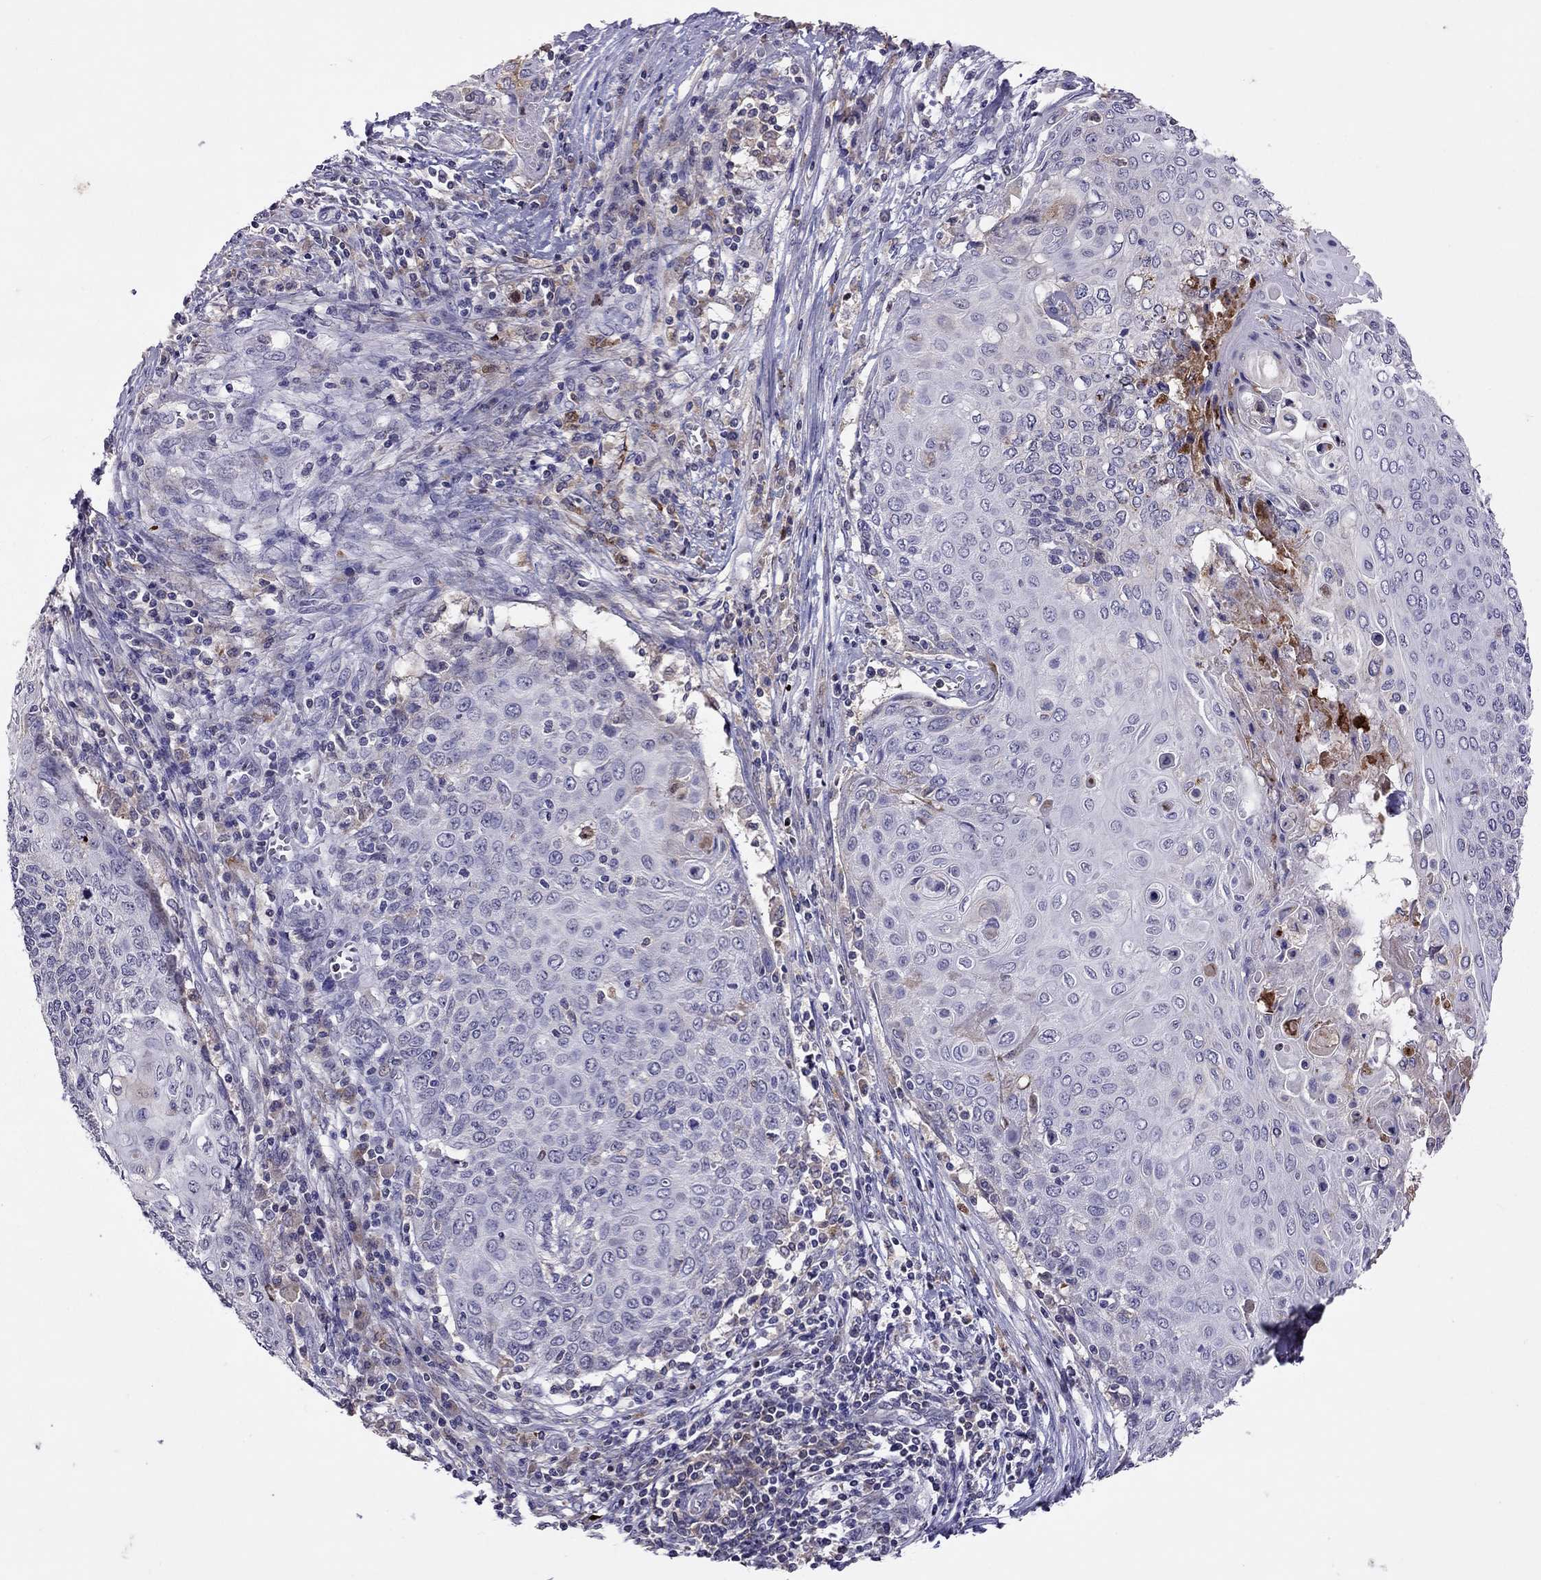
{"staining": {"intensity": "negative", "quantity": "none", "location": "none"}, "tissue": "cervical cancer", "cell_type": "Tumor cells", "image_type": "cancer", "snomed": [{"axis": "morphology", "description": "Squamous cell carcinoma, NOS"}, {"axis": "topography", "description": "Cervix"}], "caption": "A high-resolution micrograph shows immunohistochemistry staining of squamous cell carcinoma (cervical), which demonstrates no significant expression in tumor cells.", "gene": "SERPINA3", "patient": {"sex": "female", "age": 39}}